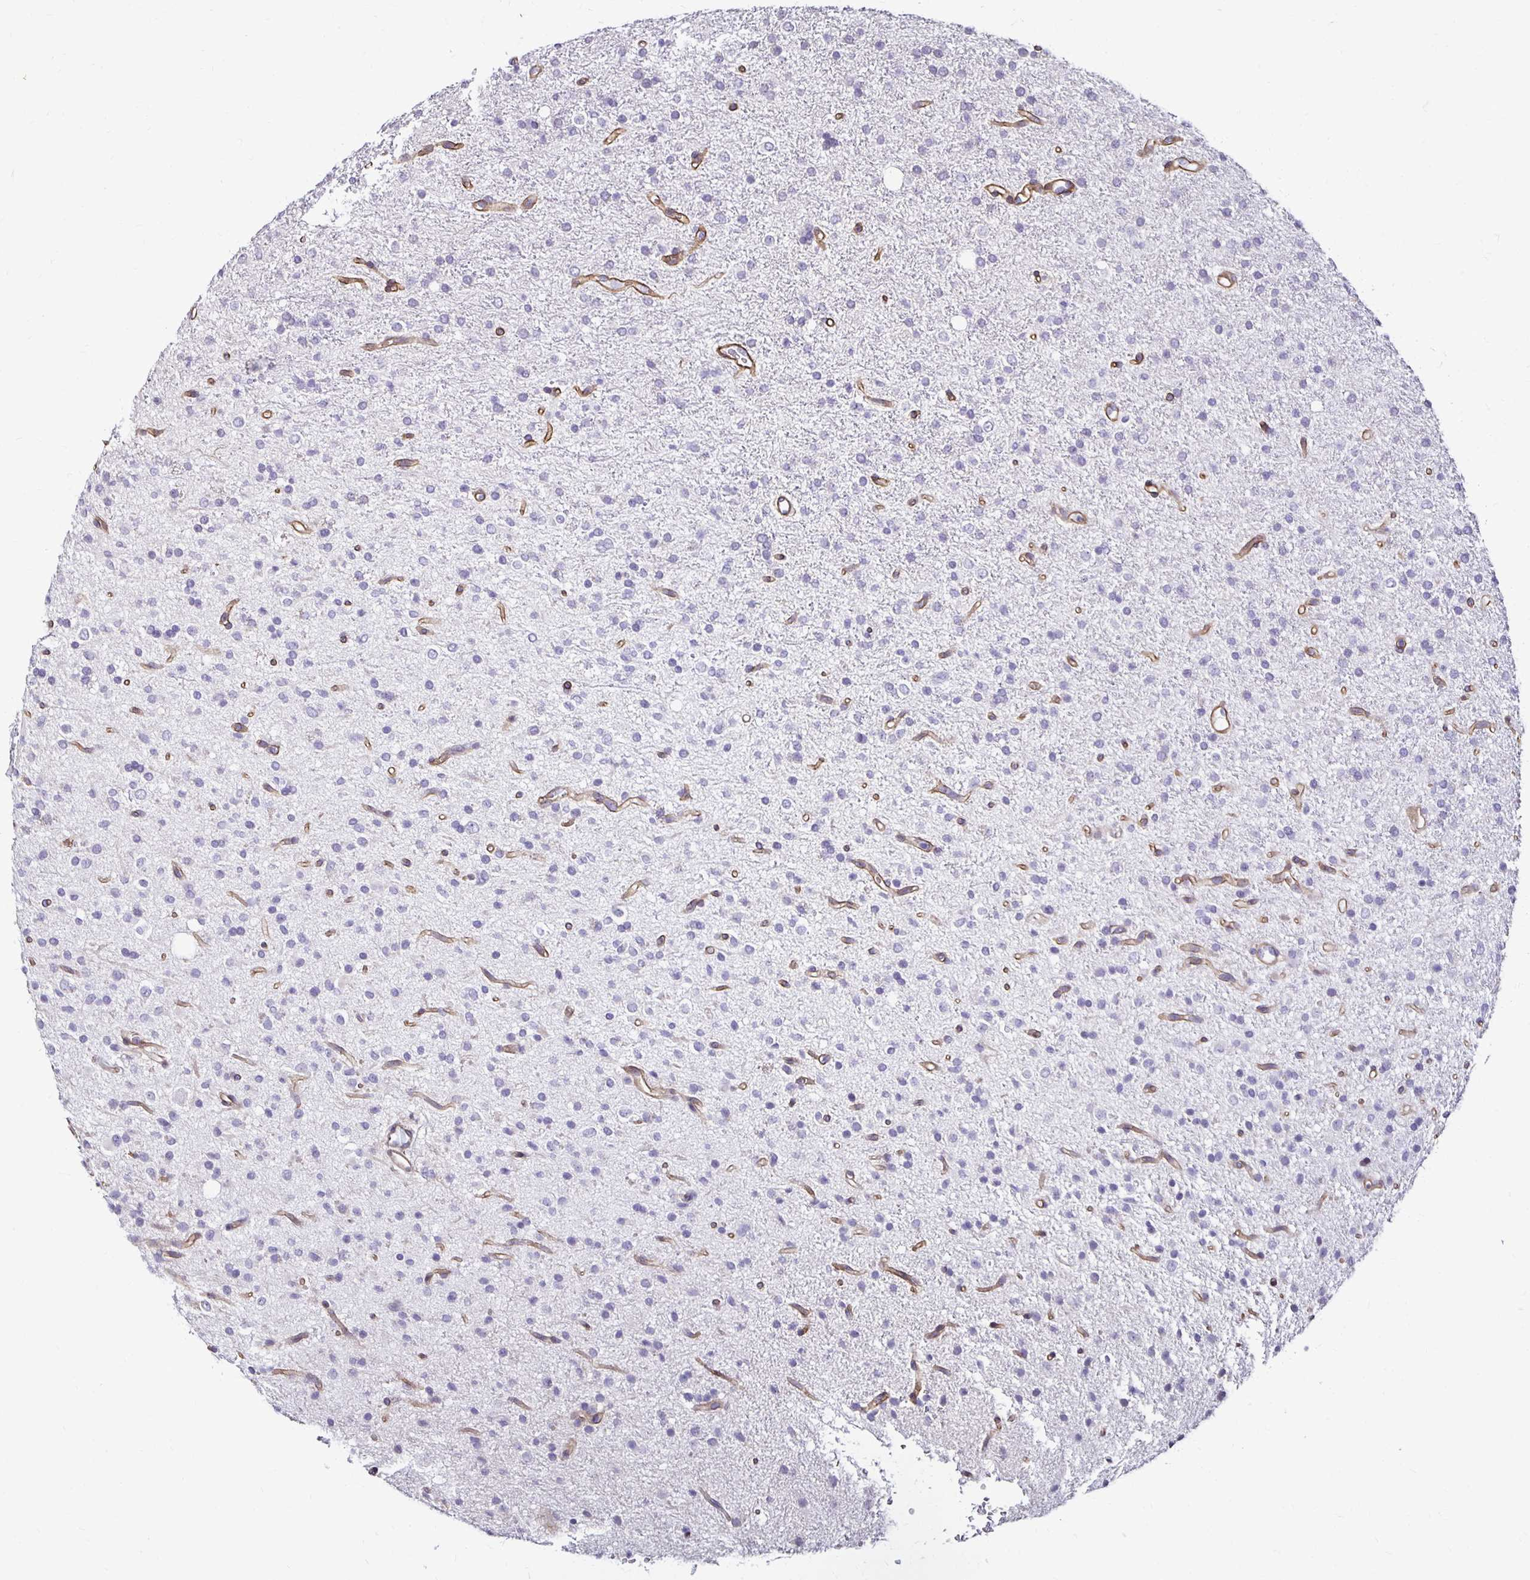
{"staining": {"intensity": "negative", "quantity": "none", "location": "none"}, "tissue": "glioma", "cell_type": "Tumor cells", "image_type": "cancer", "snomed": [{"axis": "morphology", "description": "Glioma, malignant, Low grade"}, {"axis": "topography", "description": "Brain"}], "caption": "A high-resolution micrograph shows immunohistochemistry (IHC) staining of glioma, which demonstrates no significant expression in tumor cells. (DAB IHC, high magnification).", "gene": "ITGB1", "patient": {"sex": "female", "age": 33}}